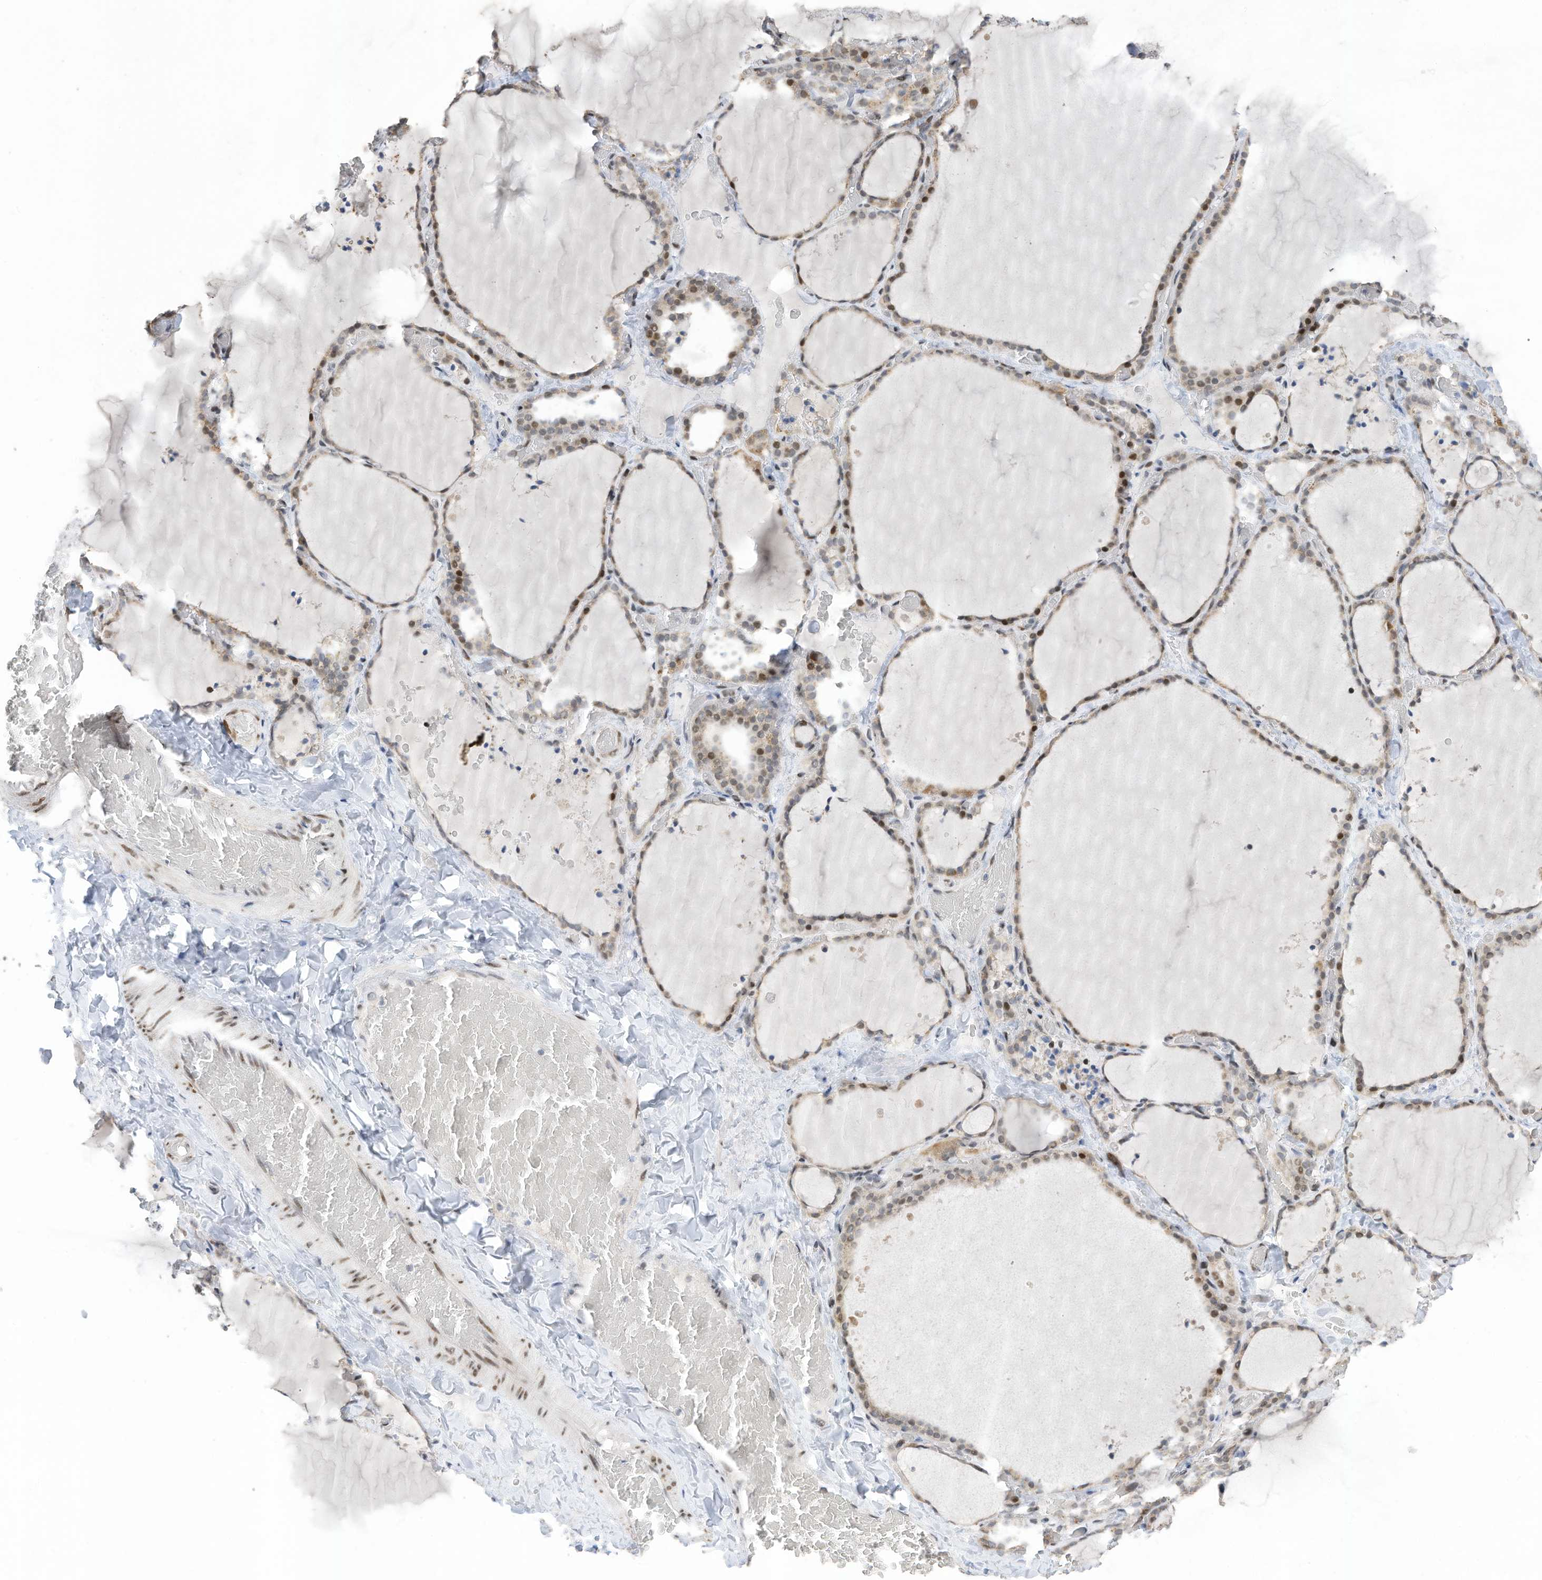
{"staining": {"intensity": "moderate", "quantity": "25%-75%", "location": "cytoplasmic/membranous,nuclear"}, "tissue": "thyroid gland", "cell_type": "Glandular cells", "image_type": "normal", "snomed": [{"axis": "morphology", "description": "Normal tissue, NOS"}, {"axis": "topography", "description": "Thyroid gland"}], "caption": "Approximately 25%-75% of glandular cells in benign thyroid gland show moderate cytoplasmic/membranous,nuclear protein expression as visualized by brown immunohistochemical staining.", "gene": "RABL3", "patient": {"sex": "female", "age": 22}}